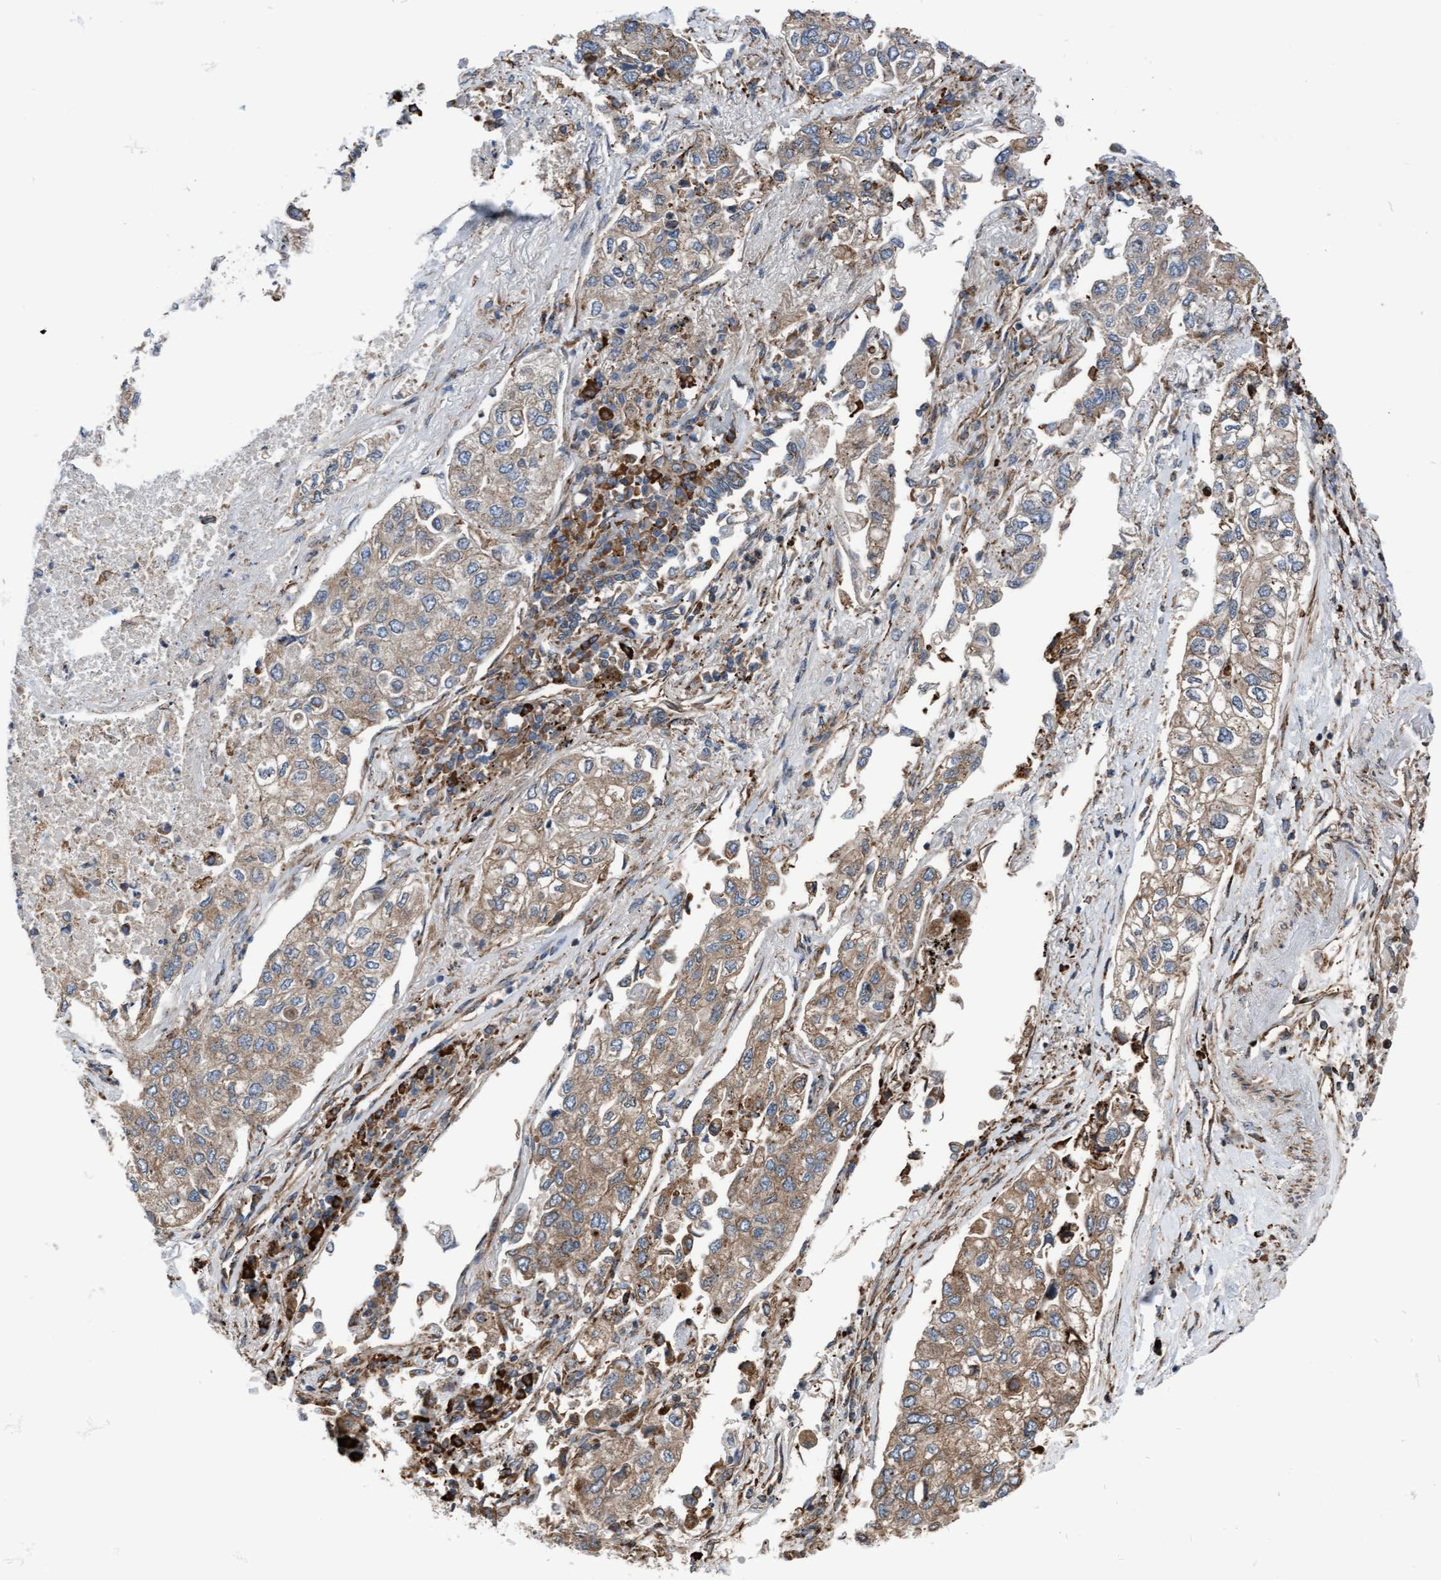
{"staining": {"intensity": "moderate", "quantity": "<25%", "location": "cytoplasmic/membranous"}, "tissue": "lung cancer", "cell_type": "Tumor cells", "image_type": "cancer", "snomed": [{"axis": "morphology", "description": "Inflammation, NOS"}, {"axis": "morphology", "description": "Adenocarcinoma, NOS"}, {"axis": "topography", "description": "Lung"}], "caption": "Tumor cells reveal low levels of moderate cytoplasmic/membranous expression in approximately <25% of cells in lung cancer (adenocarcinoma). The staining was performed using DAB to visualize the protein expression in brown, while the nuclei were stained in blue with hematoxylin (Magnification: 20x).", "gene": "RAP1GAP2", "patient": {"sex": "male", "age": 63}}